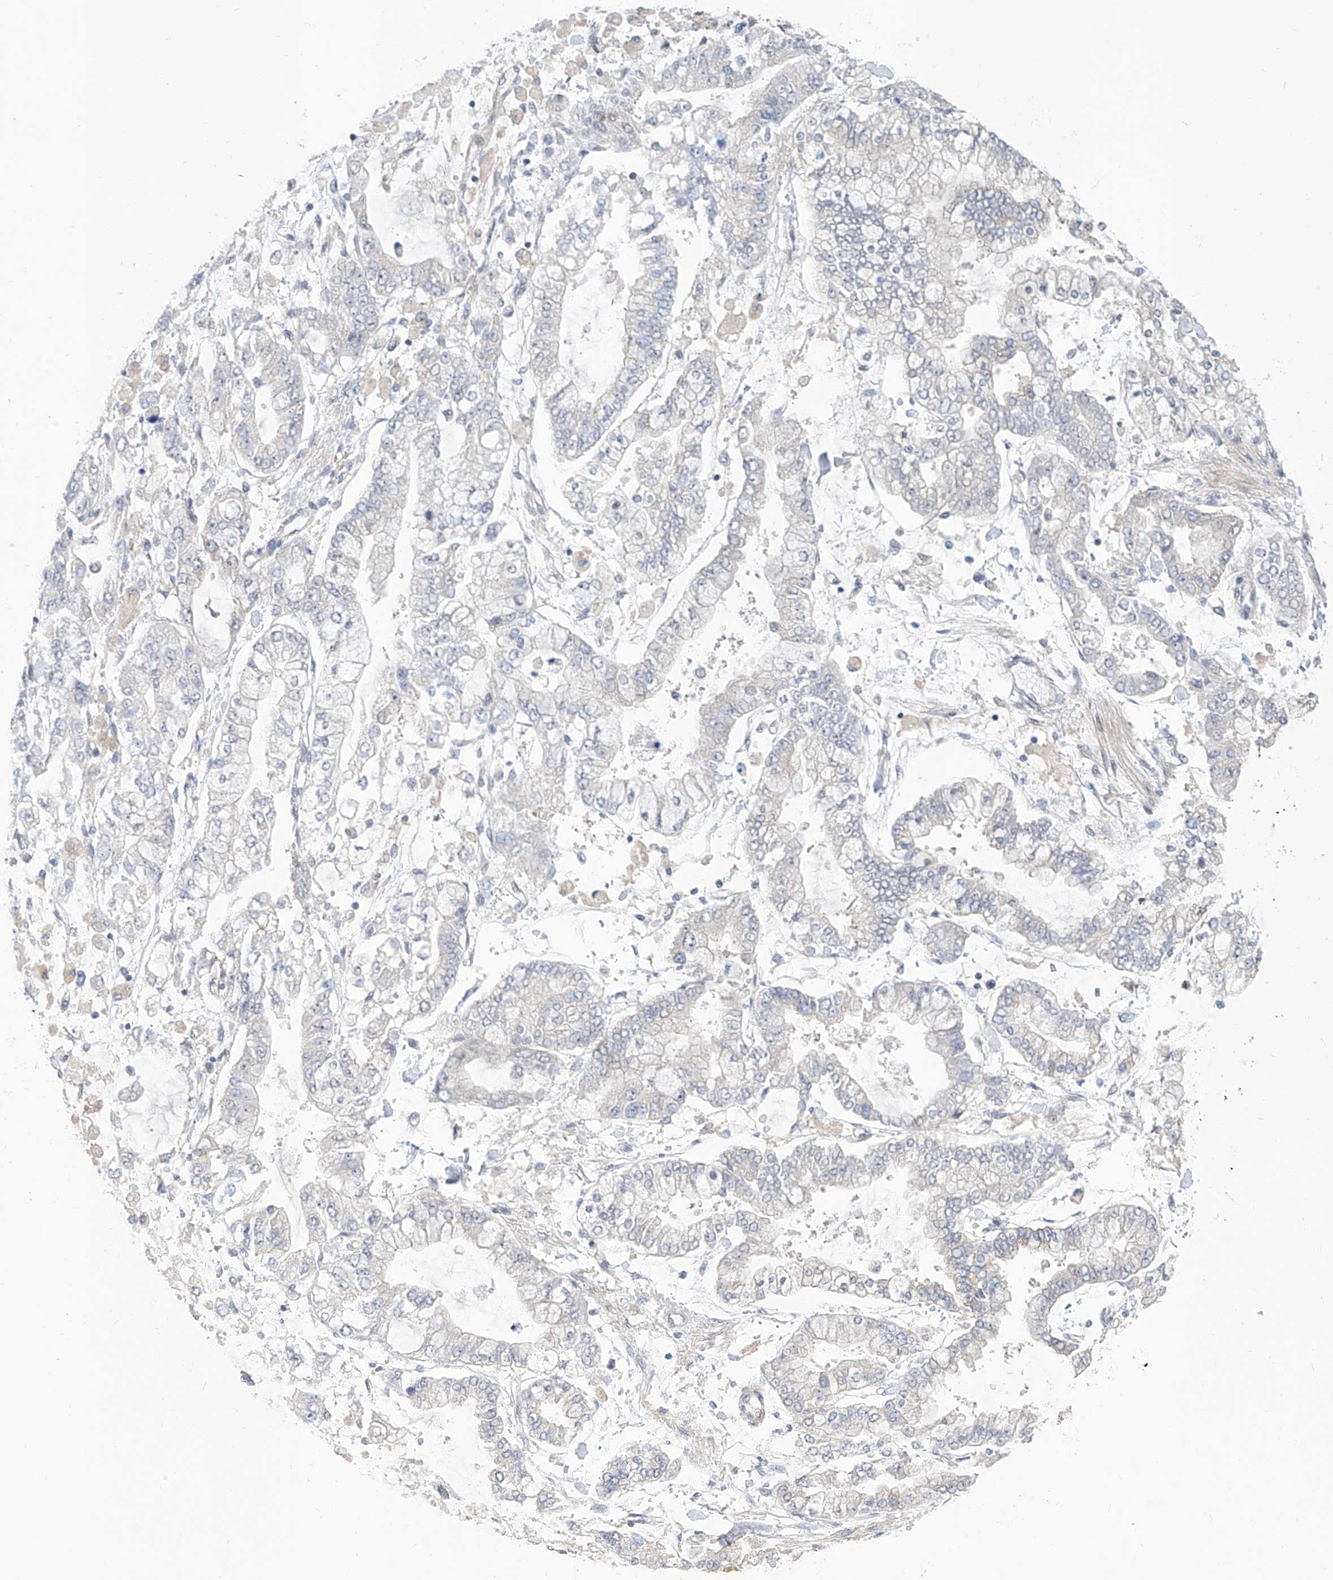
{"staining": {"intensity": "negative", "quantity": "none", "location": "none"}, "tissue": "stomach cancer", "cell_type": "Tumor cells", "image_type": "cancer", "snomed": [{"axis": "morphology", "description": "Normal tissue, NOS"}, {"axis": "morphology", "description": "Adenocarcinoma, NOS"}, {"axis": "topography", "description": "Stomach, upper"}, {"axis": "topography", "description": "Stomach"}], "caption": "Photomicrograph shows no protein positivity in tumor cells of stomach cancer (adenocarcinoma) tissue.", "gene": "LRRC1", "patient": {"sex": "male", "age": 76}}